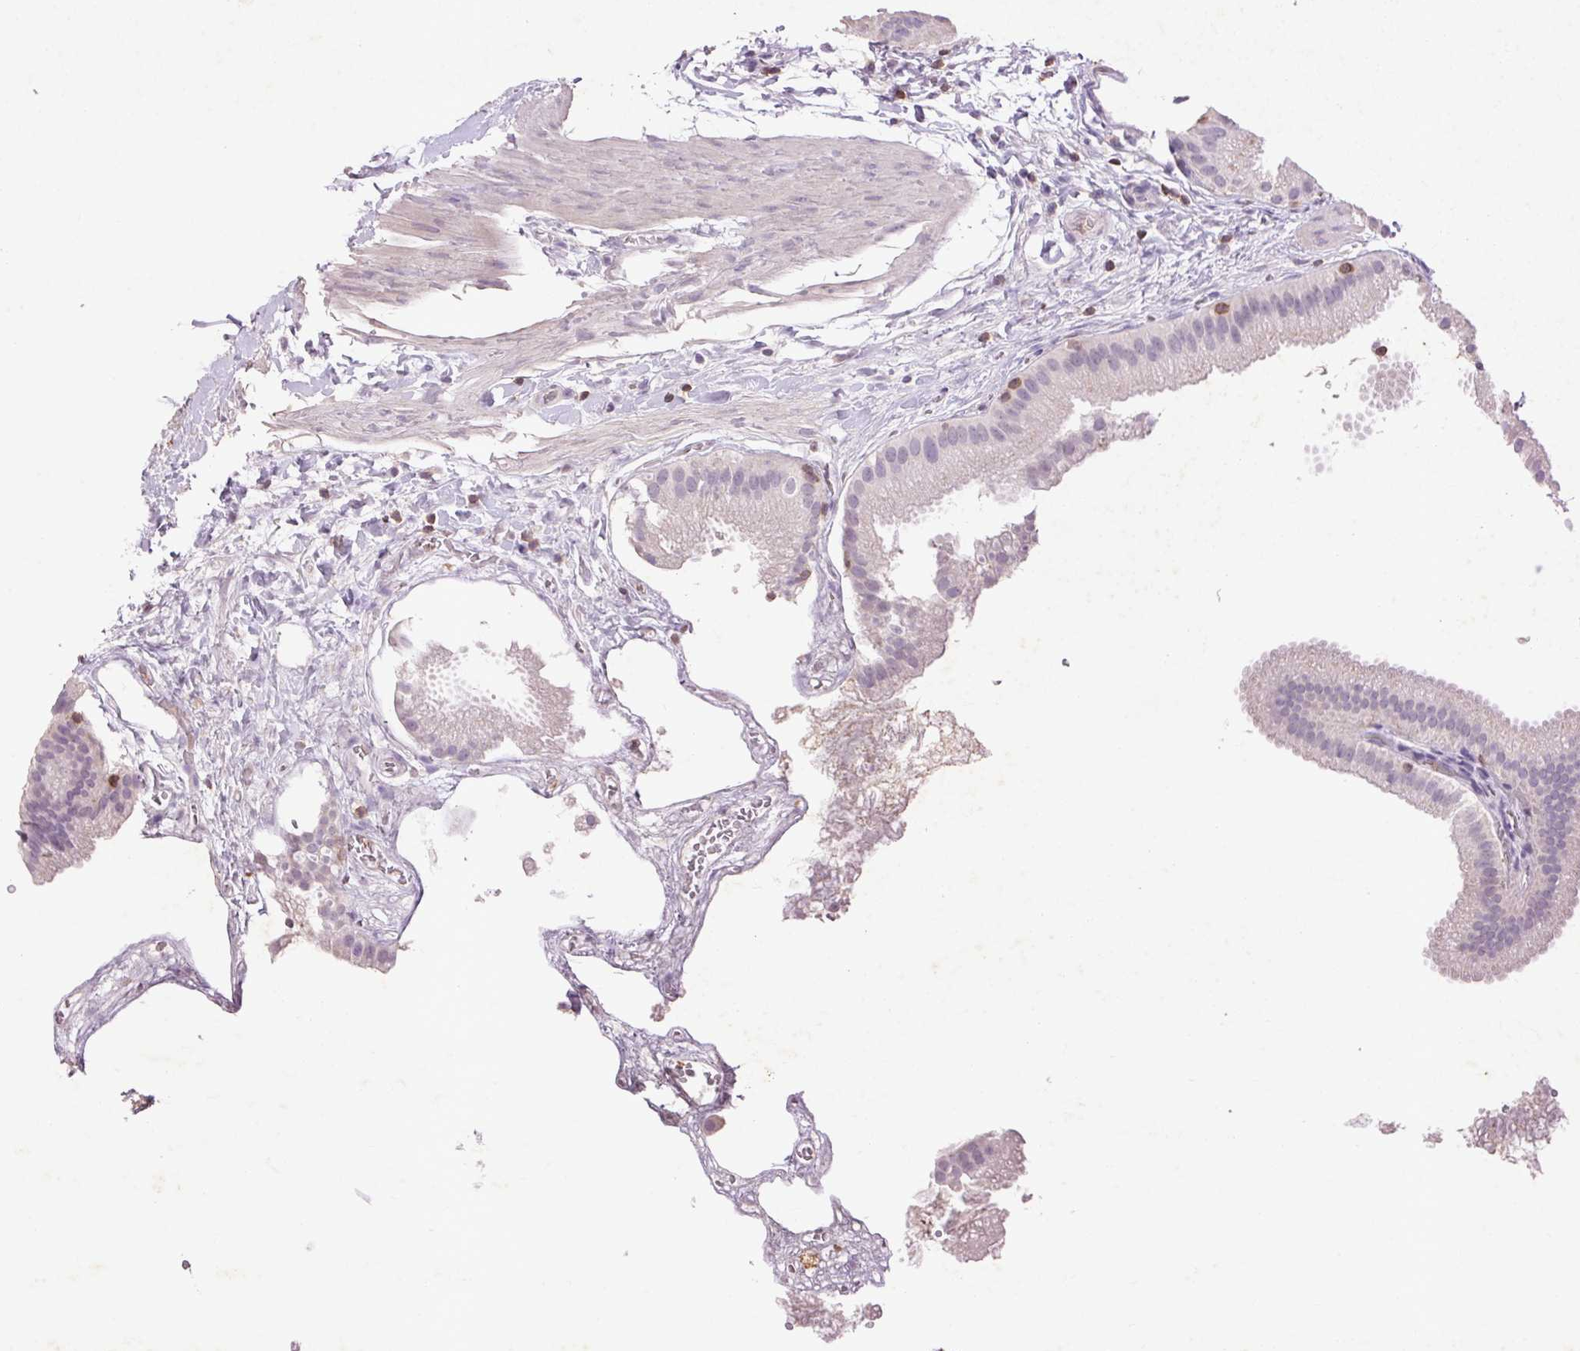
{"staining": {"intensity": "negative", "quantity": "none", "location": "none"}, "tissue": "gallbladder", "cell_type": "Glandular cells", "image_type": "normal", "snomed": [{"axis": "morphology", "description": "Normal tissue, NOS"}, {"axis": "topography", "description": "Gallbladder"}], "caption": "Immunohistochemistry micrograph of normal gallbladder stained for a protein (brown), which exhibits no expression in glandular cells.", "gene": "FNDC7", "patient": {"sex": "female", "age": 63}}